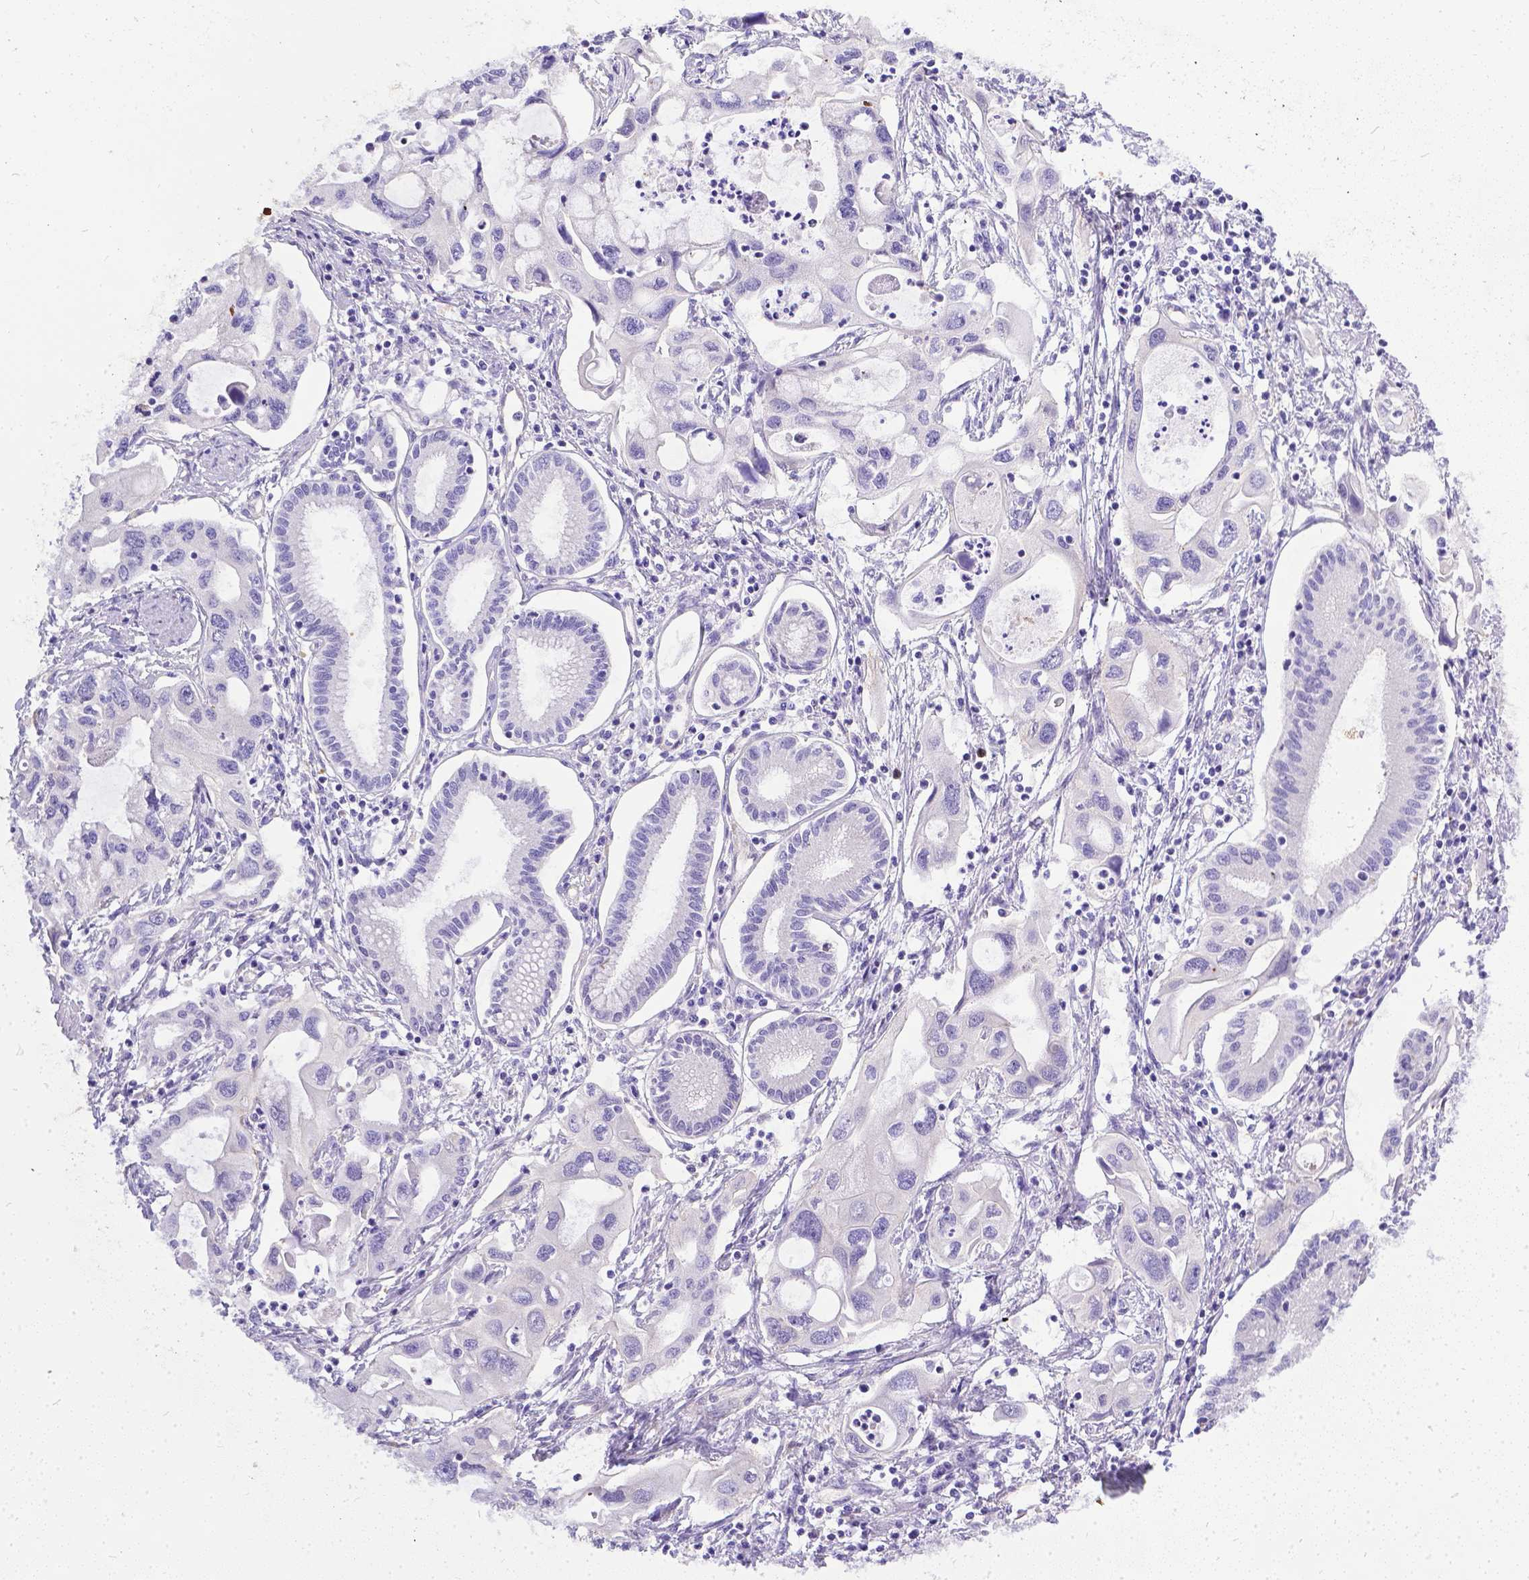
{"staining": {"intensity": "negative", "quantity": "none", "location": "none"}, "tissue": "pancreatic cancer", "cell_type": "Tumor cells", "image_type": "cancer", "snomed": [{"axis": "morphology", "description": "Adenocarcinoma, NOS"}, {"axis": "topography", "description": "Pancreas"}], "caption": "The photomicrograph reveals no significant expression in tumor cells of pancreatic cancer.", "gene": "DLEC1", "patient": {"sex": "male", "age": 60}}